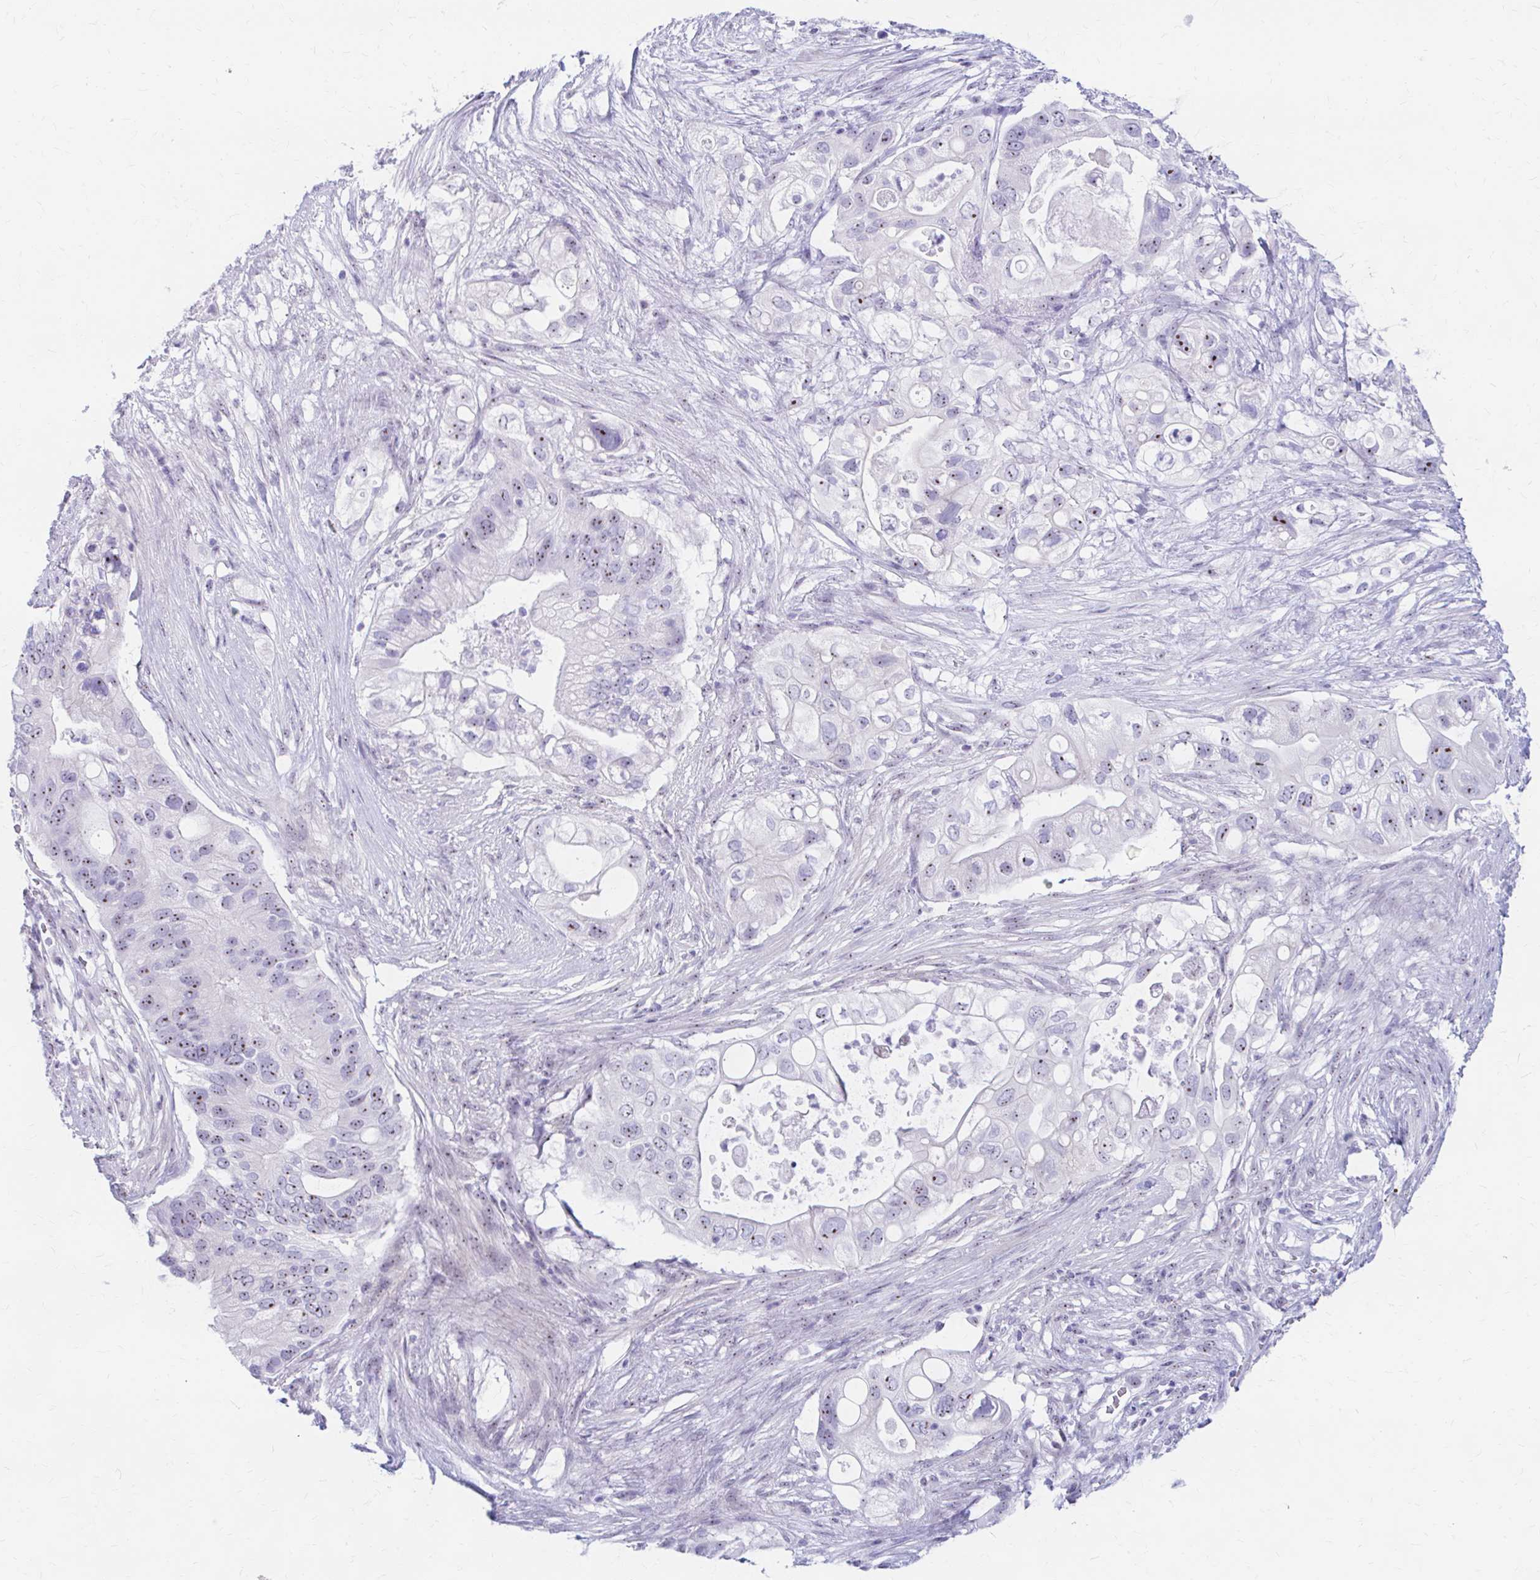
{"staining": {"intensity": "moderate", "quantity": "25%-75%", "location": "nuclear"}, "tissue": "pancreatic cancer", "cell_type": "Tumor cells", "image_type": "cancer", "snomed": [{"axis": "morphology", "description": "Adenocarcinoma, NOS"}, {"axis": "topography", "description": "Pancreas"}], "caption": "The immunohistochemical stain shows moderate nuclear staining in tumor cells of pancreatic cancer (adenocarcinoma) tissue. (DAB (3,3'-diaminobenzidine) = brown stain, brightfield microscopy at high magnification).", "gene": "FTSJ3", "patient": {"sex": "female", "age": 72}}